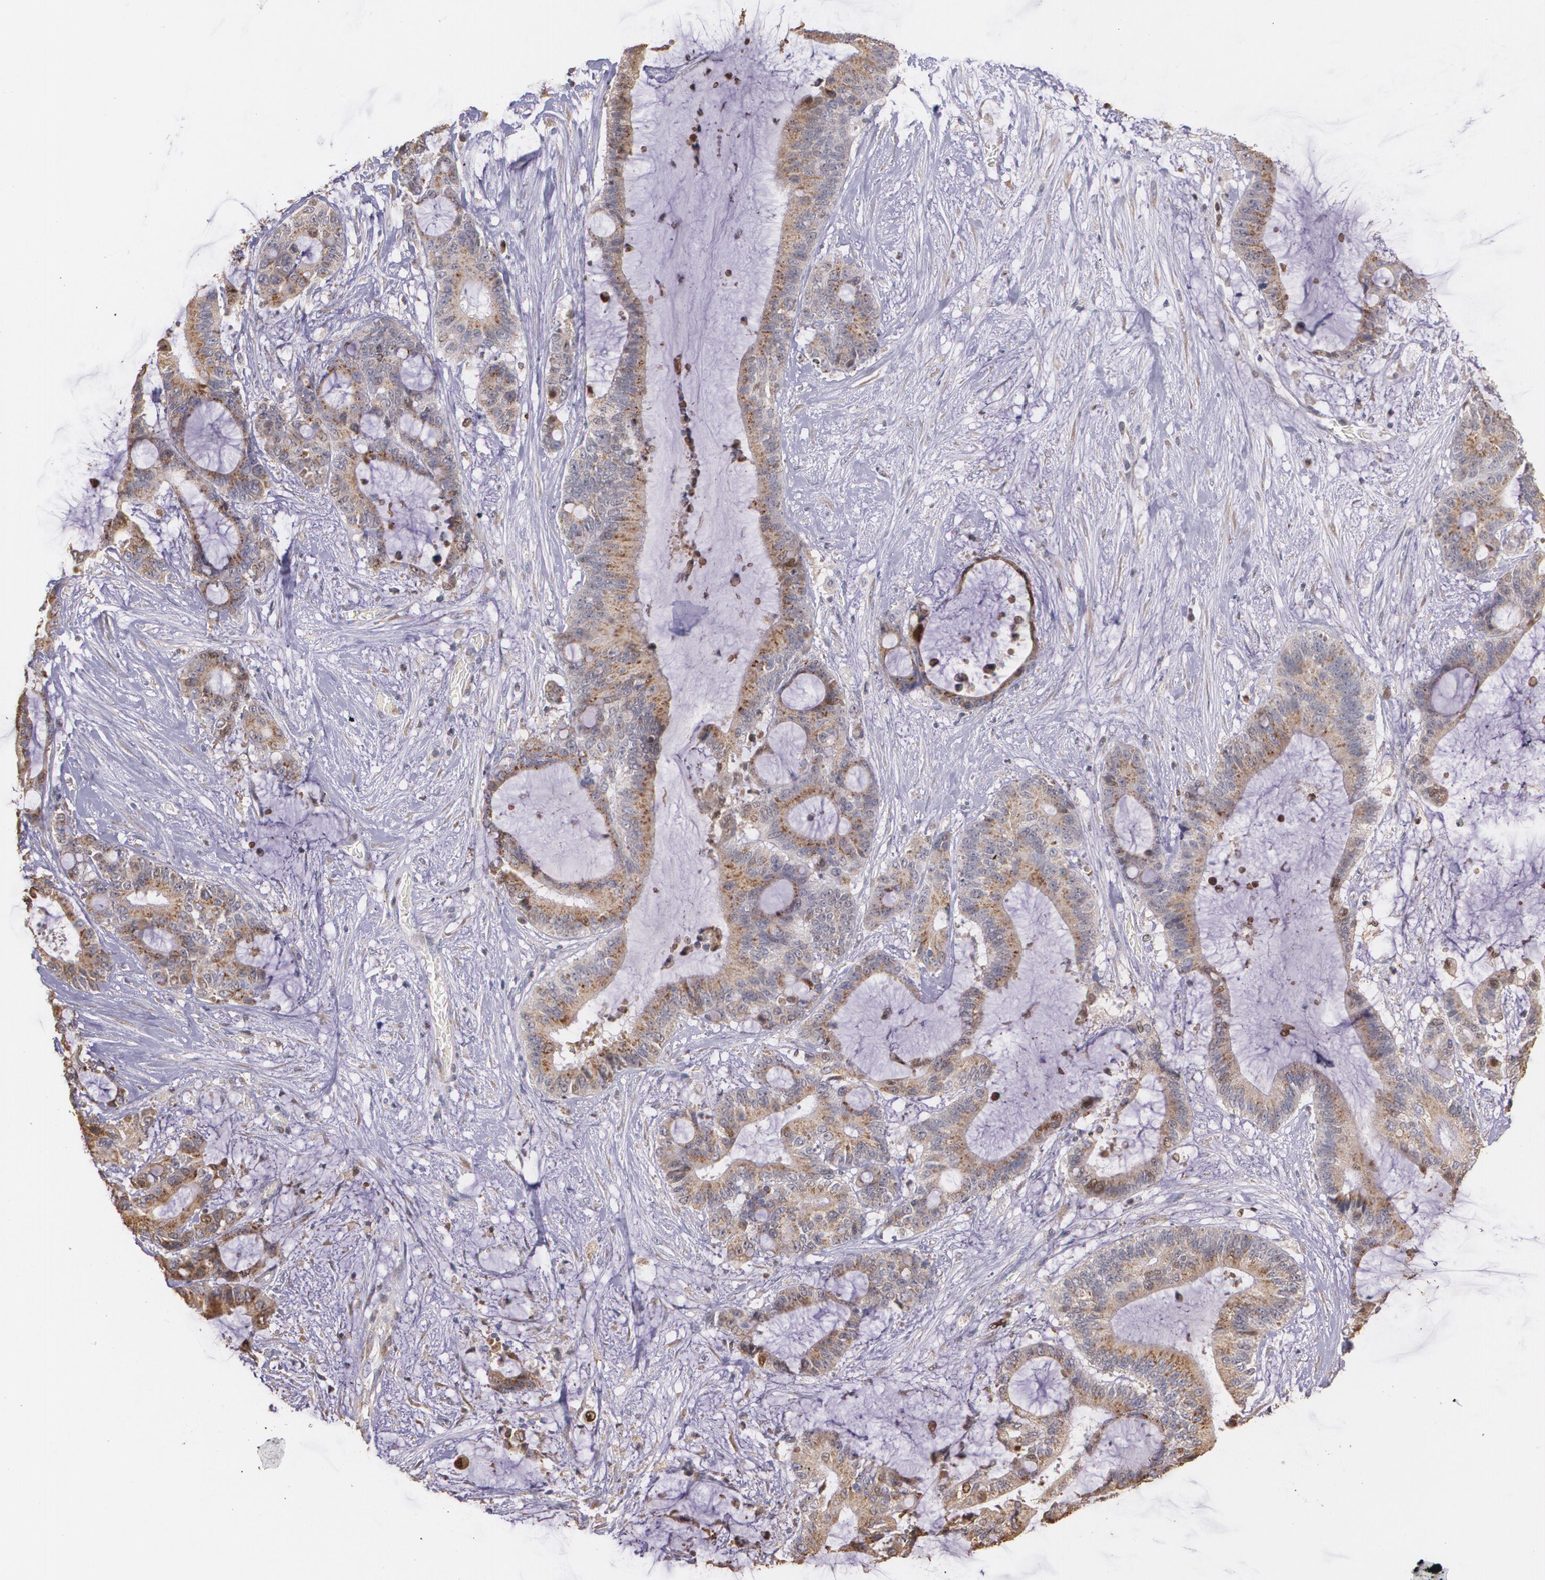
{"staining": {"intensity": "moderate", "quantity": ">75%", "location": "cytoplasmic/membranous"}, "tissue": "liver cancer", "cell_type": "Tumor cells", "image_type": "cancer", "snomed": [{"axis": "morphology", "description": "Cholangiocarcinoma"}, {"axis": "topography", "description": "Liver"}], "caption": "Immunohistochemistry histopathology image of liver cancer (cholangiocarcinoma) stained for a protein (brown), which demonstrates medium levels of moderate cytoplasmic/membranous staining in approximately >75% of tumor cells.", "gene": "ATF3", "patient": {"sex": "female", "age": 73}}